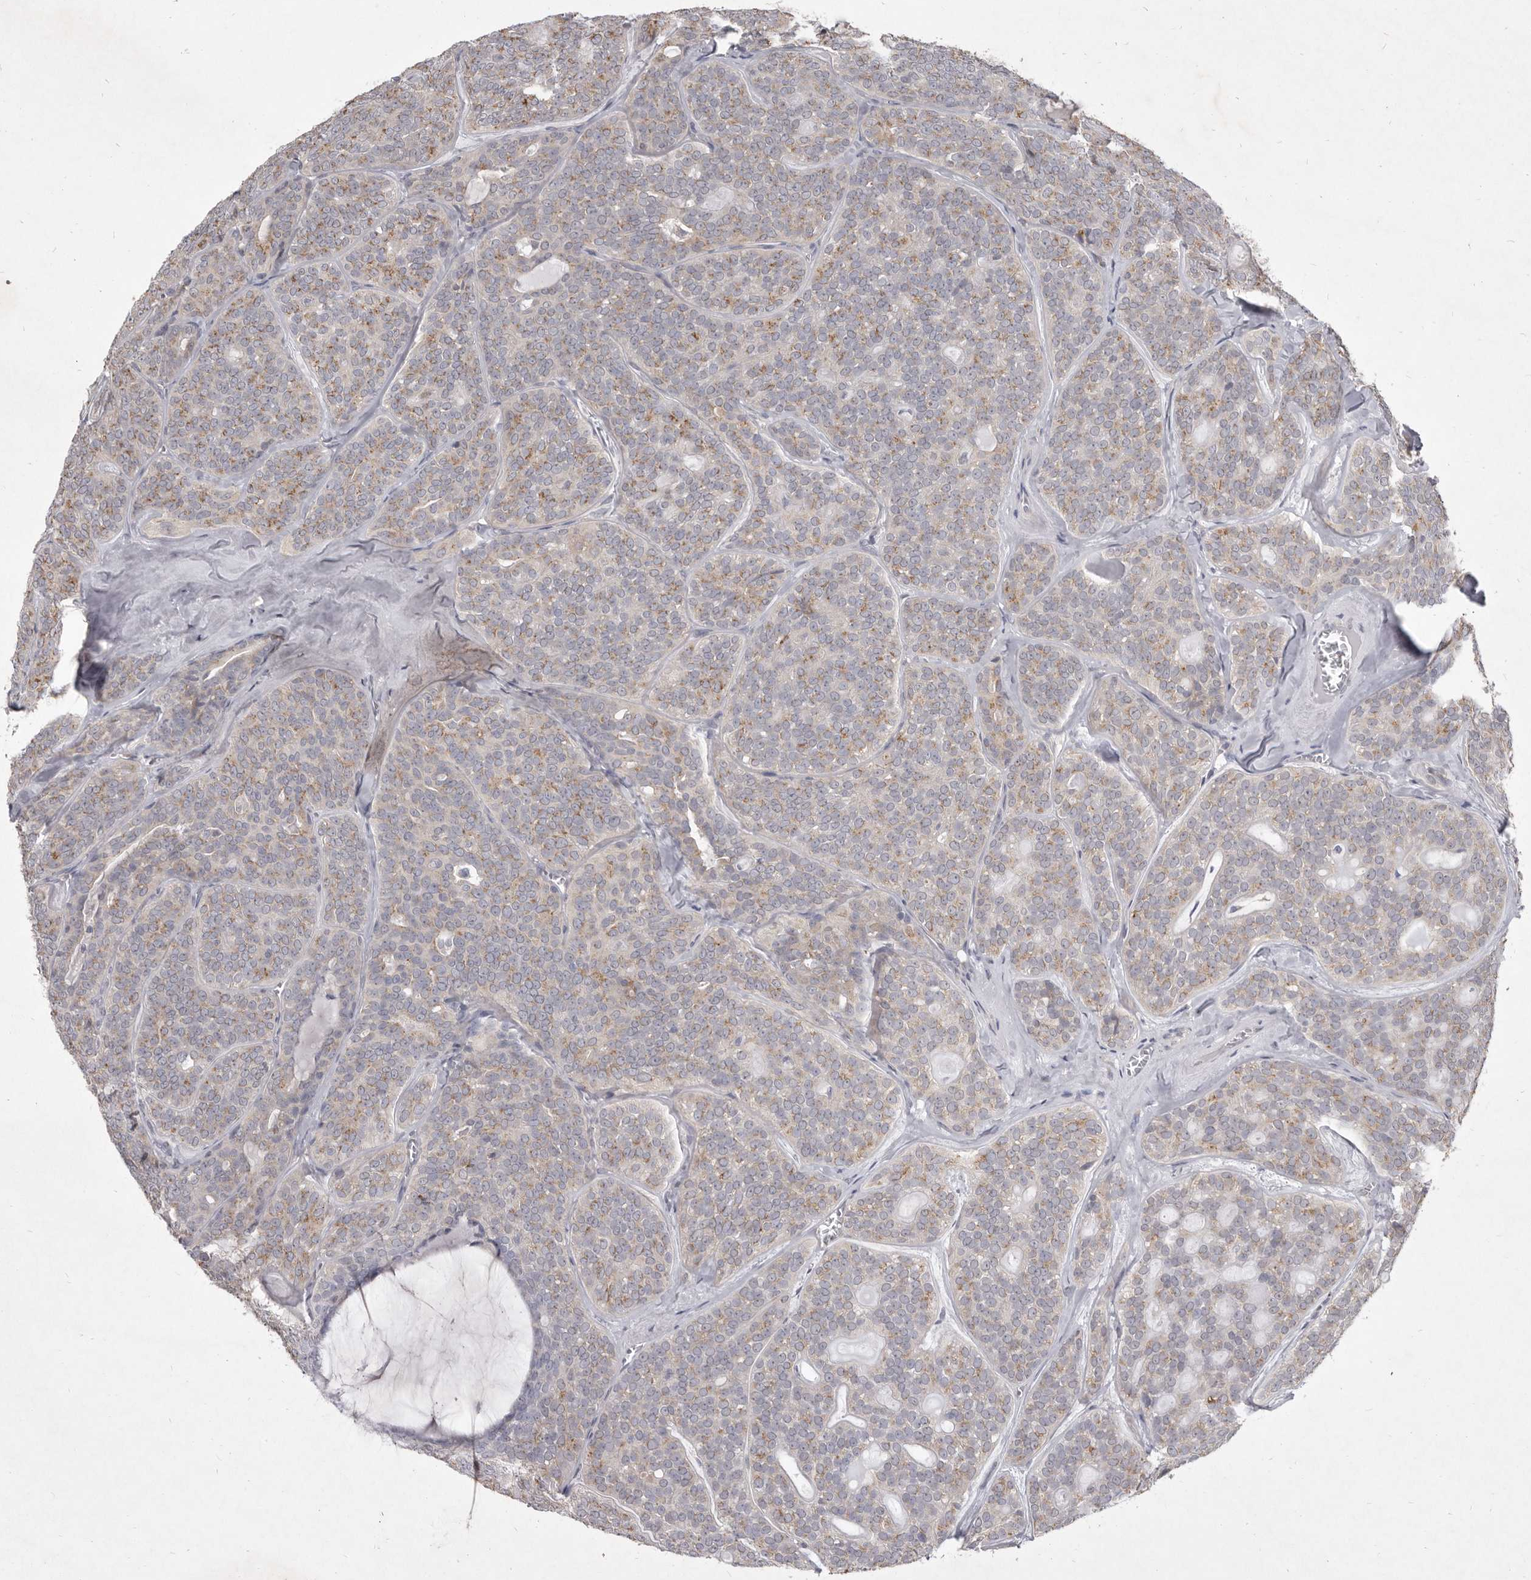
{"staining": {"intensity": "weak", "quantity": ">75%", "location": "cytoplasmic/membranous"}, "tissue": "head and neck cancer", "cell_type": "Tumor cells", "image_type": "cancer", "snomed": [{"axis": "morphology", "description": "Adenocarcinoma, NOS"}, {"axis": "topography", "description": "Head-Neck"}], "caption": "A brown stain shows weak cytoplasmic/membranous staining of a protein in human adenocarcinoma (head and neck) tumor cells.", "gene": "P2RX6", "patient": {"sex": "male", "age": 66}}